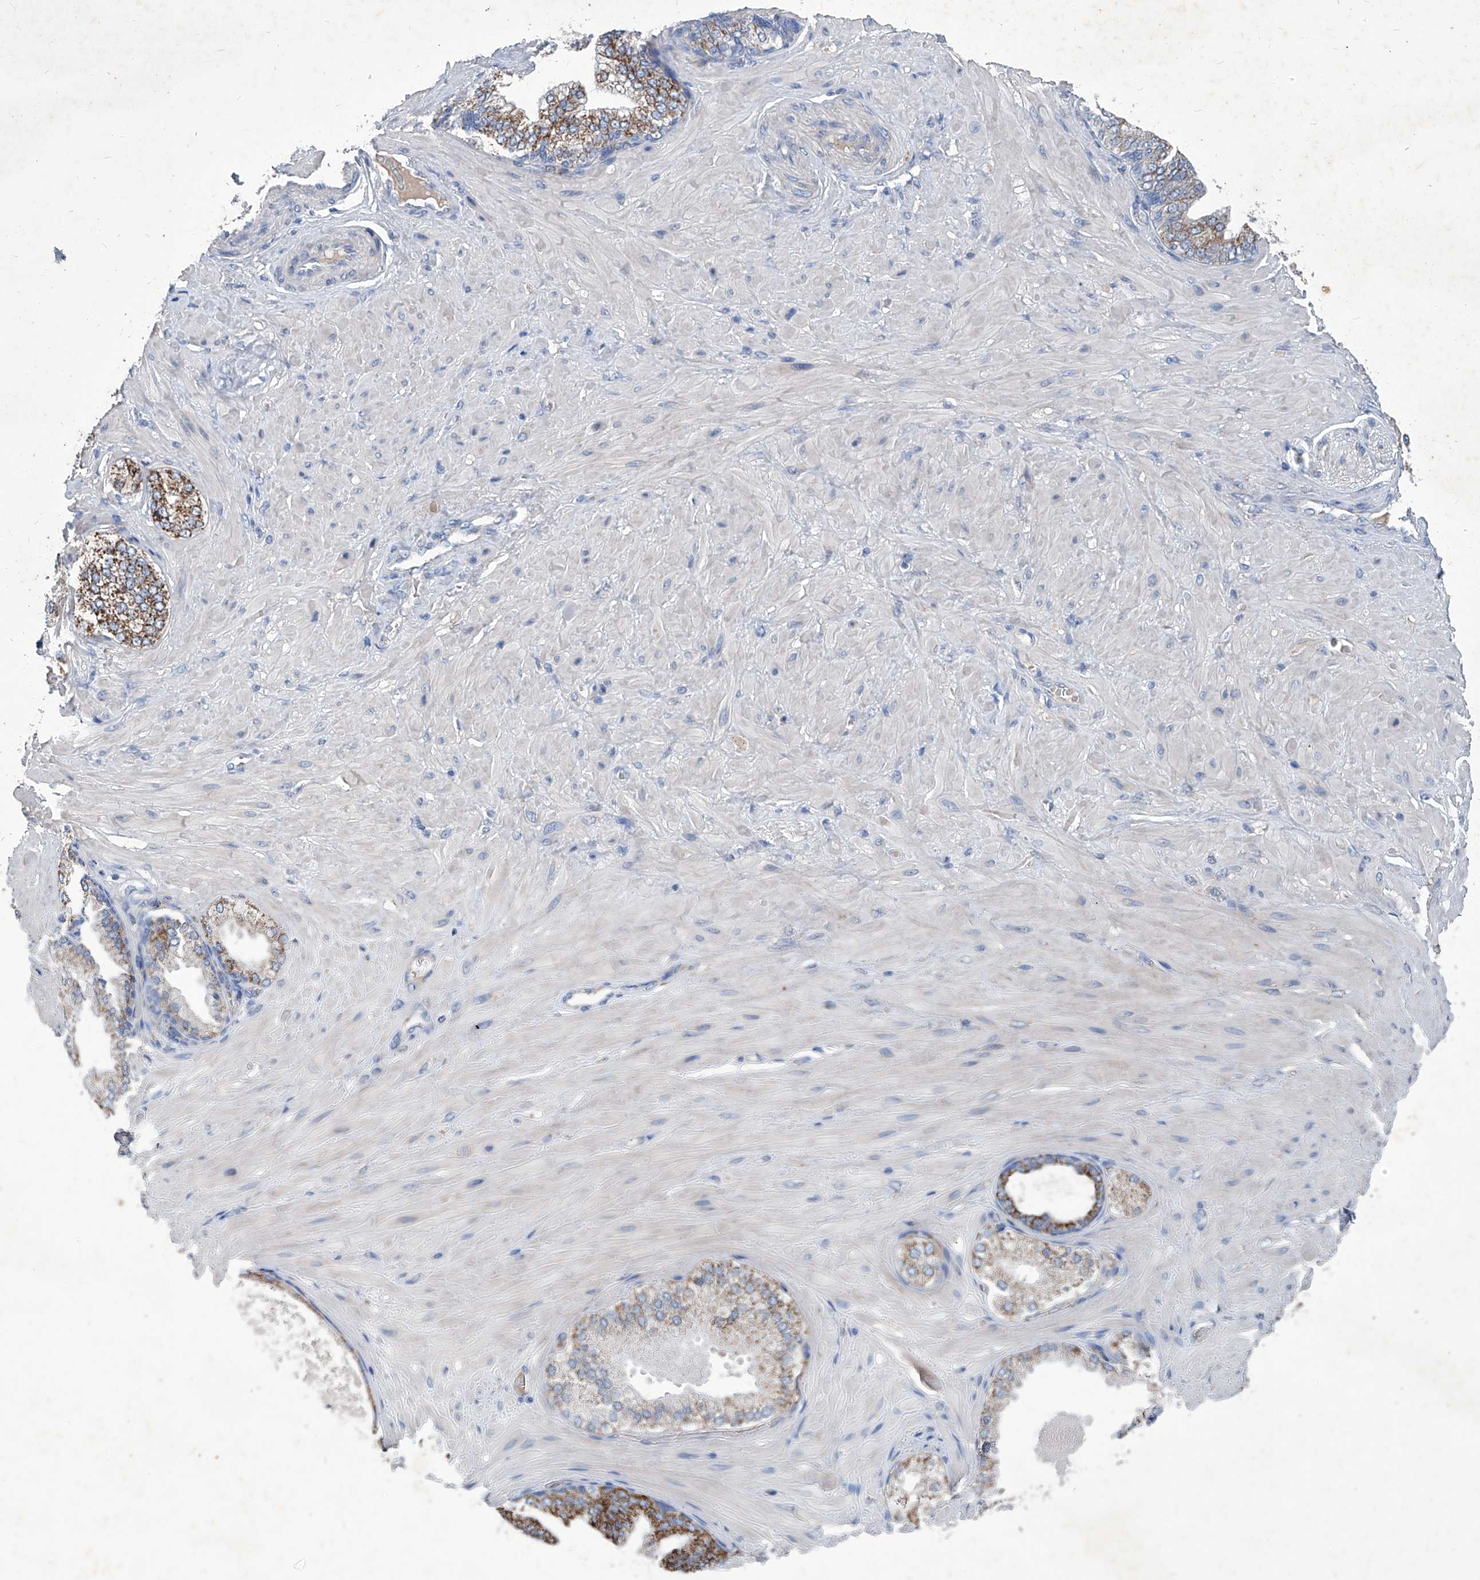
{"staining": {"intensity": "moderate", "quantity": "25%-75%", "location": "cytoplasmic/membranous"}, "tissue": "adipose tissue", "cell_type": "Adipocytes", "image_type": "normal", "snomed": [{"axis": "morphology", "description": "Normal tissue, NOS"}, {"axis": "morphology", "description": "Adenocarcinoma, Low grade"}, {"axis": "topography", "description": "Prostate"}, {"axis": "topography", "description": "Peripheral nerve tissue"}], "caption": "An immunohistochemistry micrograph of benign tissue is shown. Protein staining in brown highlights moderate cytoplasmic/membranous positivity in adipose tissue within adipocytes. The protein is shown in brown color, while the nuclei are stained blue.", "gene": "MTARC1", "patient": {"sex": "male", "age": 63}}